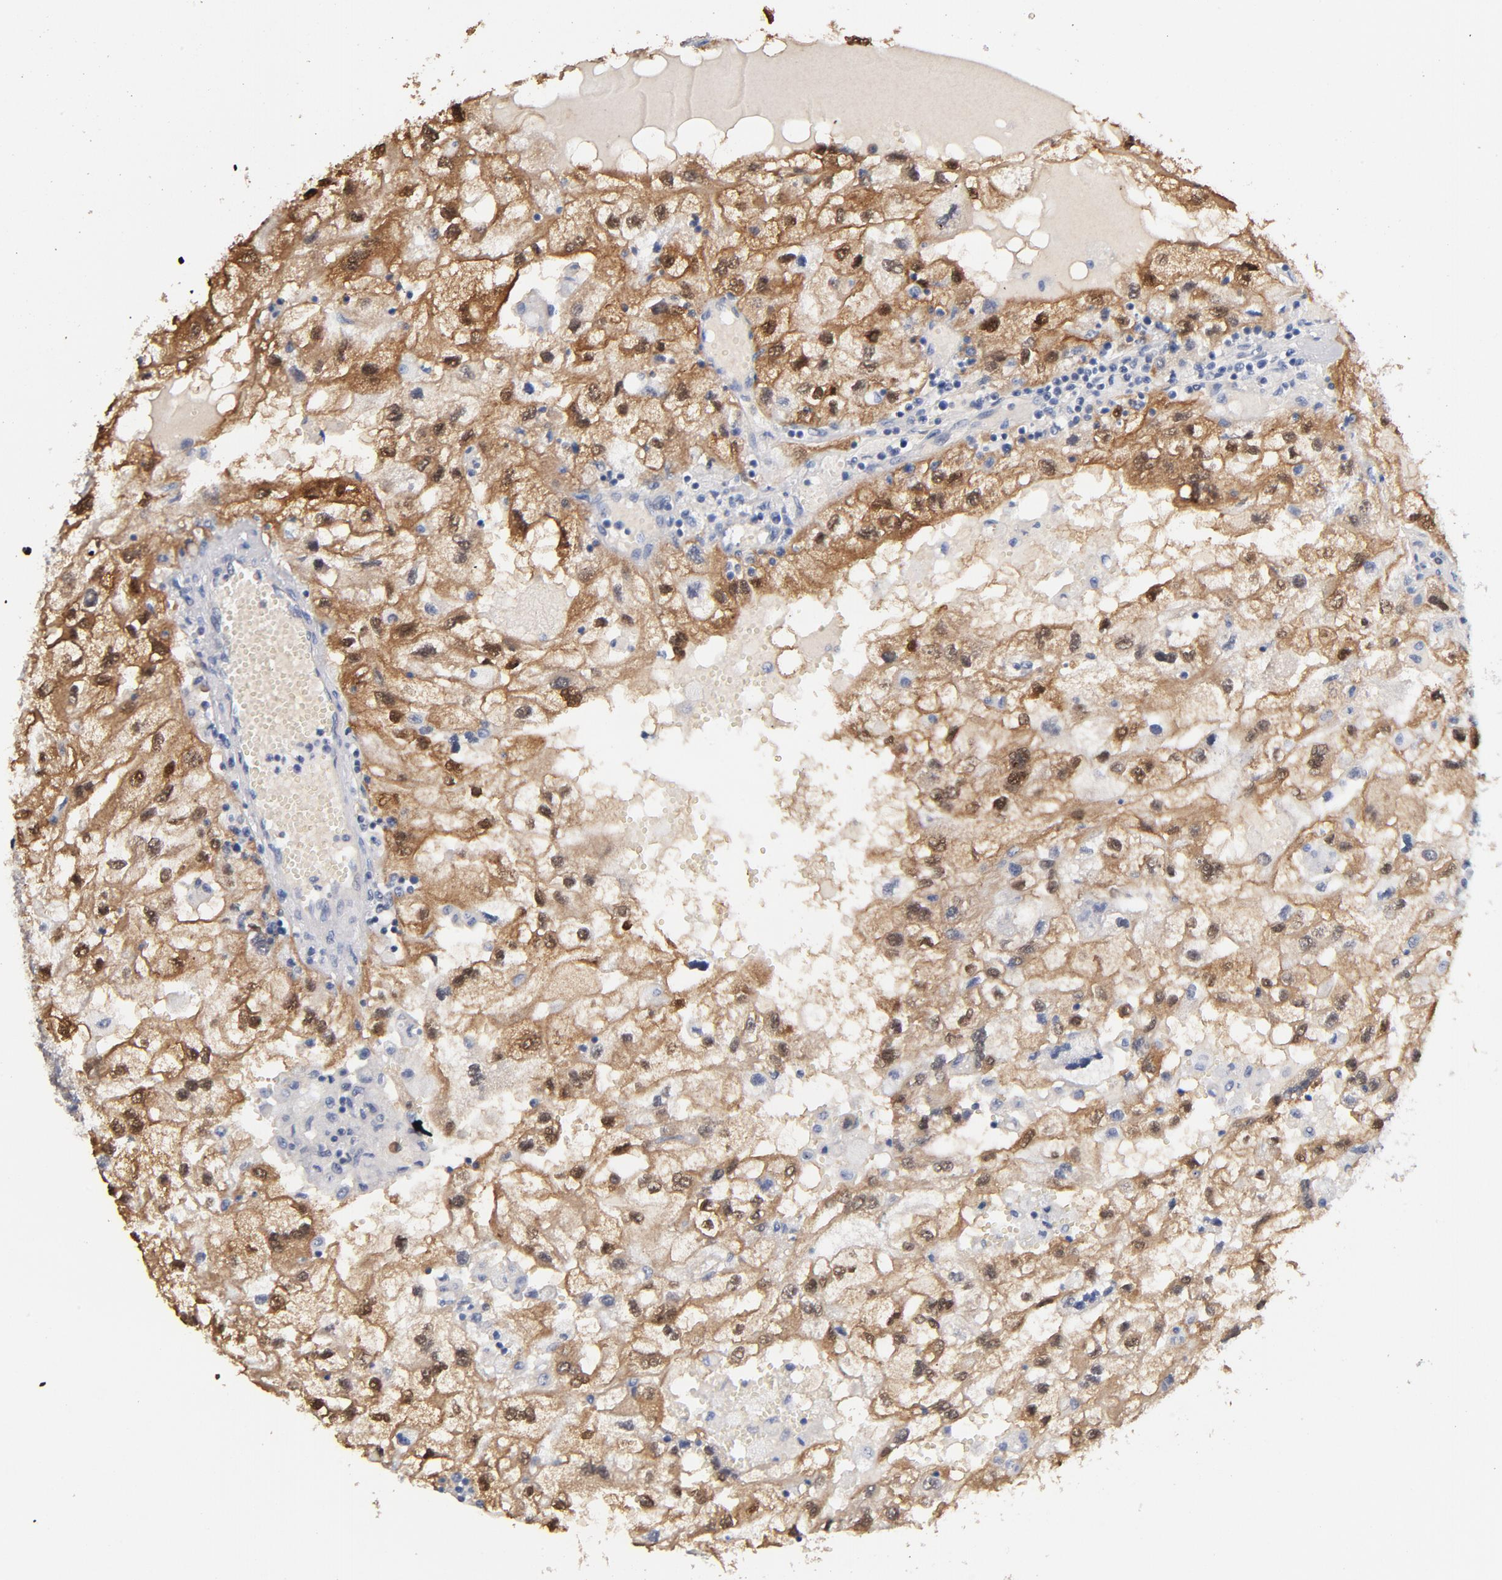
{"staining": {"intensity": "moderate", "quantity": ">75%", "location": "cytoplasmic/membranous"}, "tissue": "renal cancer", "cell_type": "Tumor cells", "image_type": "cancer", "snomed": [{"axis": "morphology", "description": "Normal tissue, NOS"}, {"axis": "morphology", "description": "Adenocarcinoma, NOS"}, {"axis": "topography", "description": "Kidney"}], "caption": "The image shows immunohistochemical staining of renal cancer. There is moderate cytoplasmic/membranous staining is present in about >75% of tumor cells.", "gene": "MIF", "patient": {"sex": "male", "age": 71}}